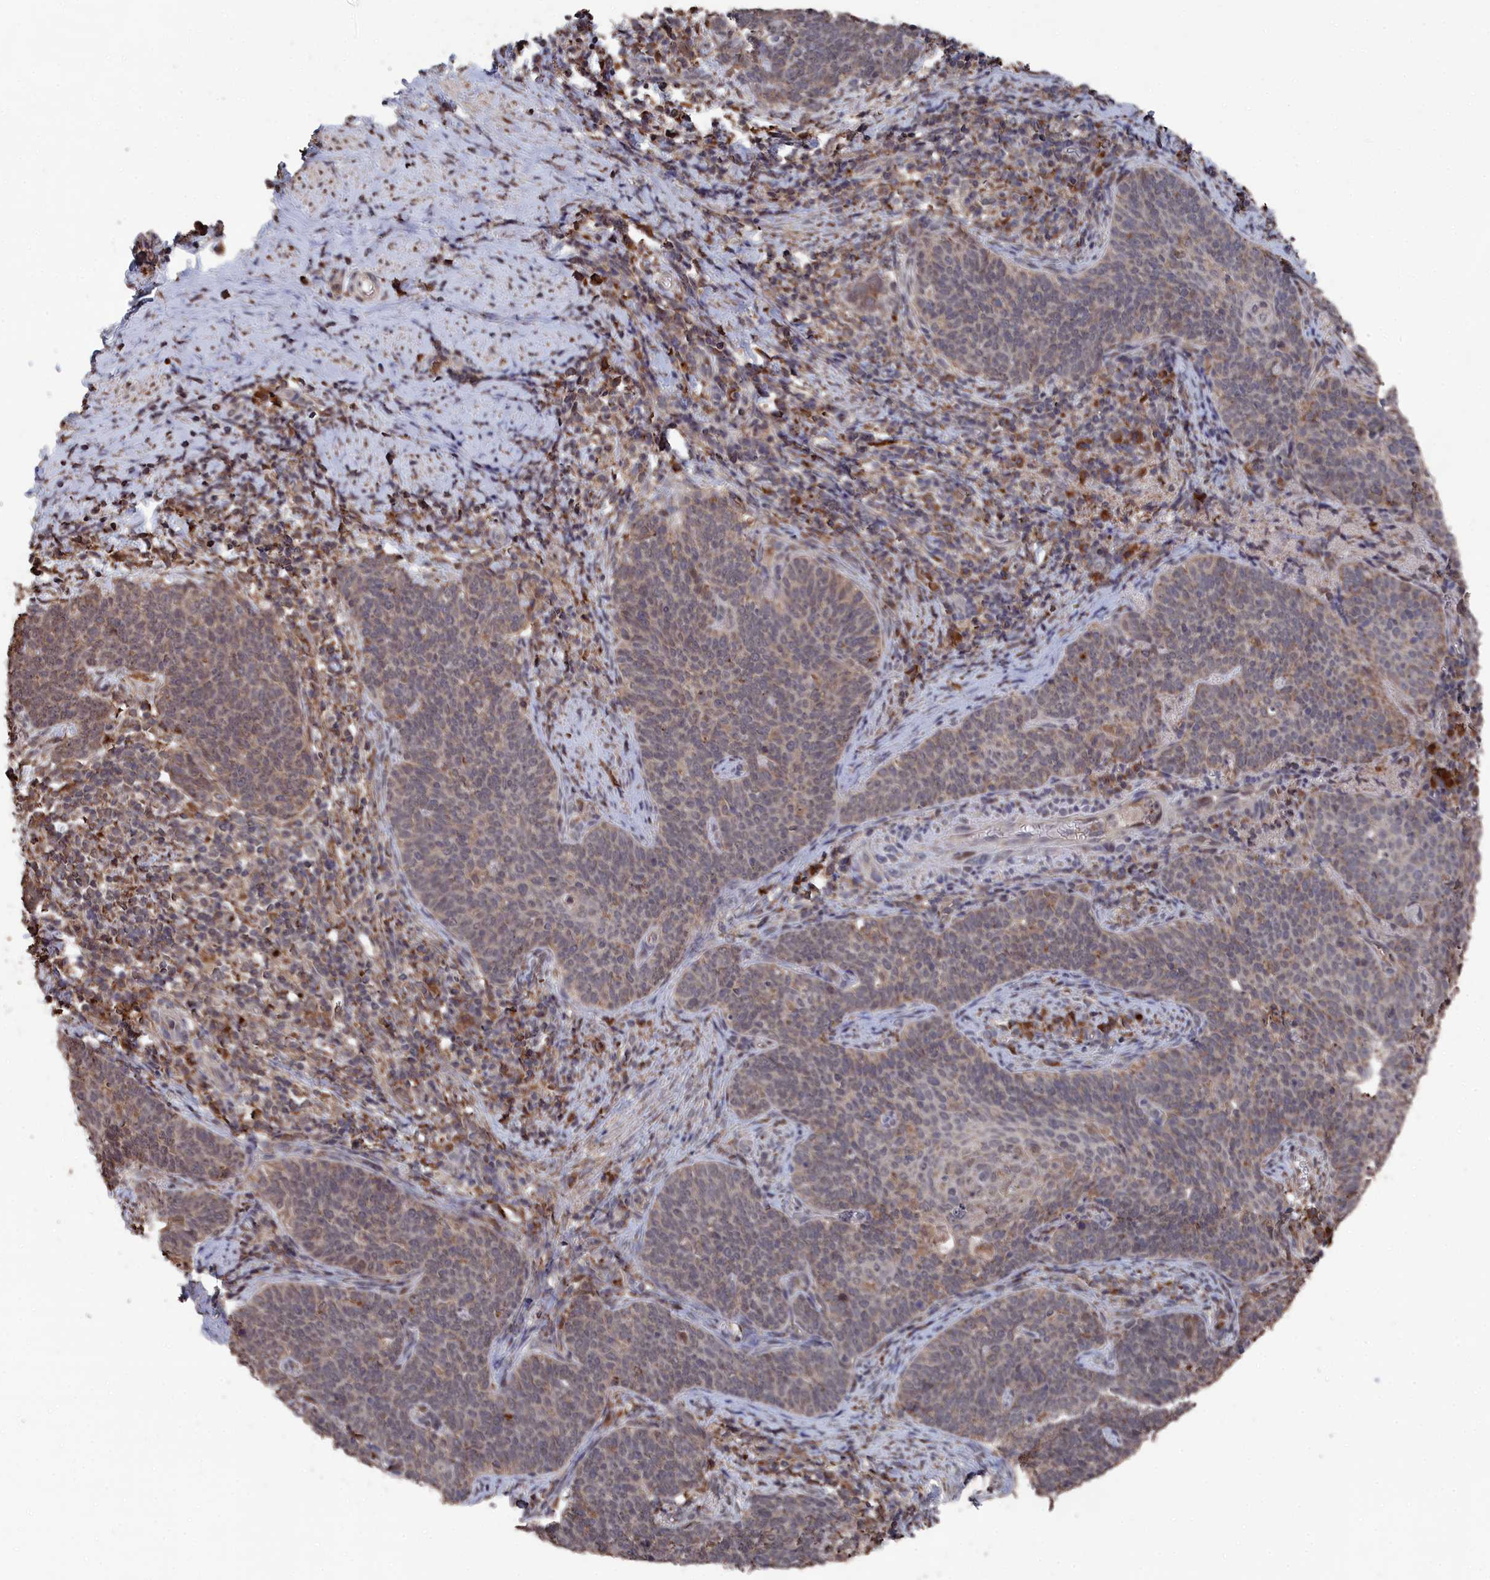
{"staining": {"intensity": "weak", "quantity": "25%-75%", "location": "cytoplasmic/membranous"}, "tissue": "cervical cancer", "cell_type": "Tumor cells", "image_type": "cancer", "snomed": [{"axis": "morphology", "description": "Normal tissue, NOS"}, {"axis": "morphology", "description": "Squamous cell carcinoma, NOS"}, {"axis": "topography", "description": "Cervix"}], "caption": "Immunohistochemical staining of human cervical cancer shows low levels of weak cytoplasmic/membranous staining in approximately 25%-75% of tumor cells. The staining was performed using DAB, with brown indicating positive protein expression. Nuclei are stained blue with hematoxylin.", "gene": "CEACAM21", "patient": {"sex": "female", "age": 39}}